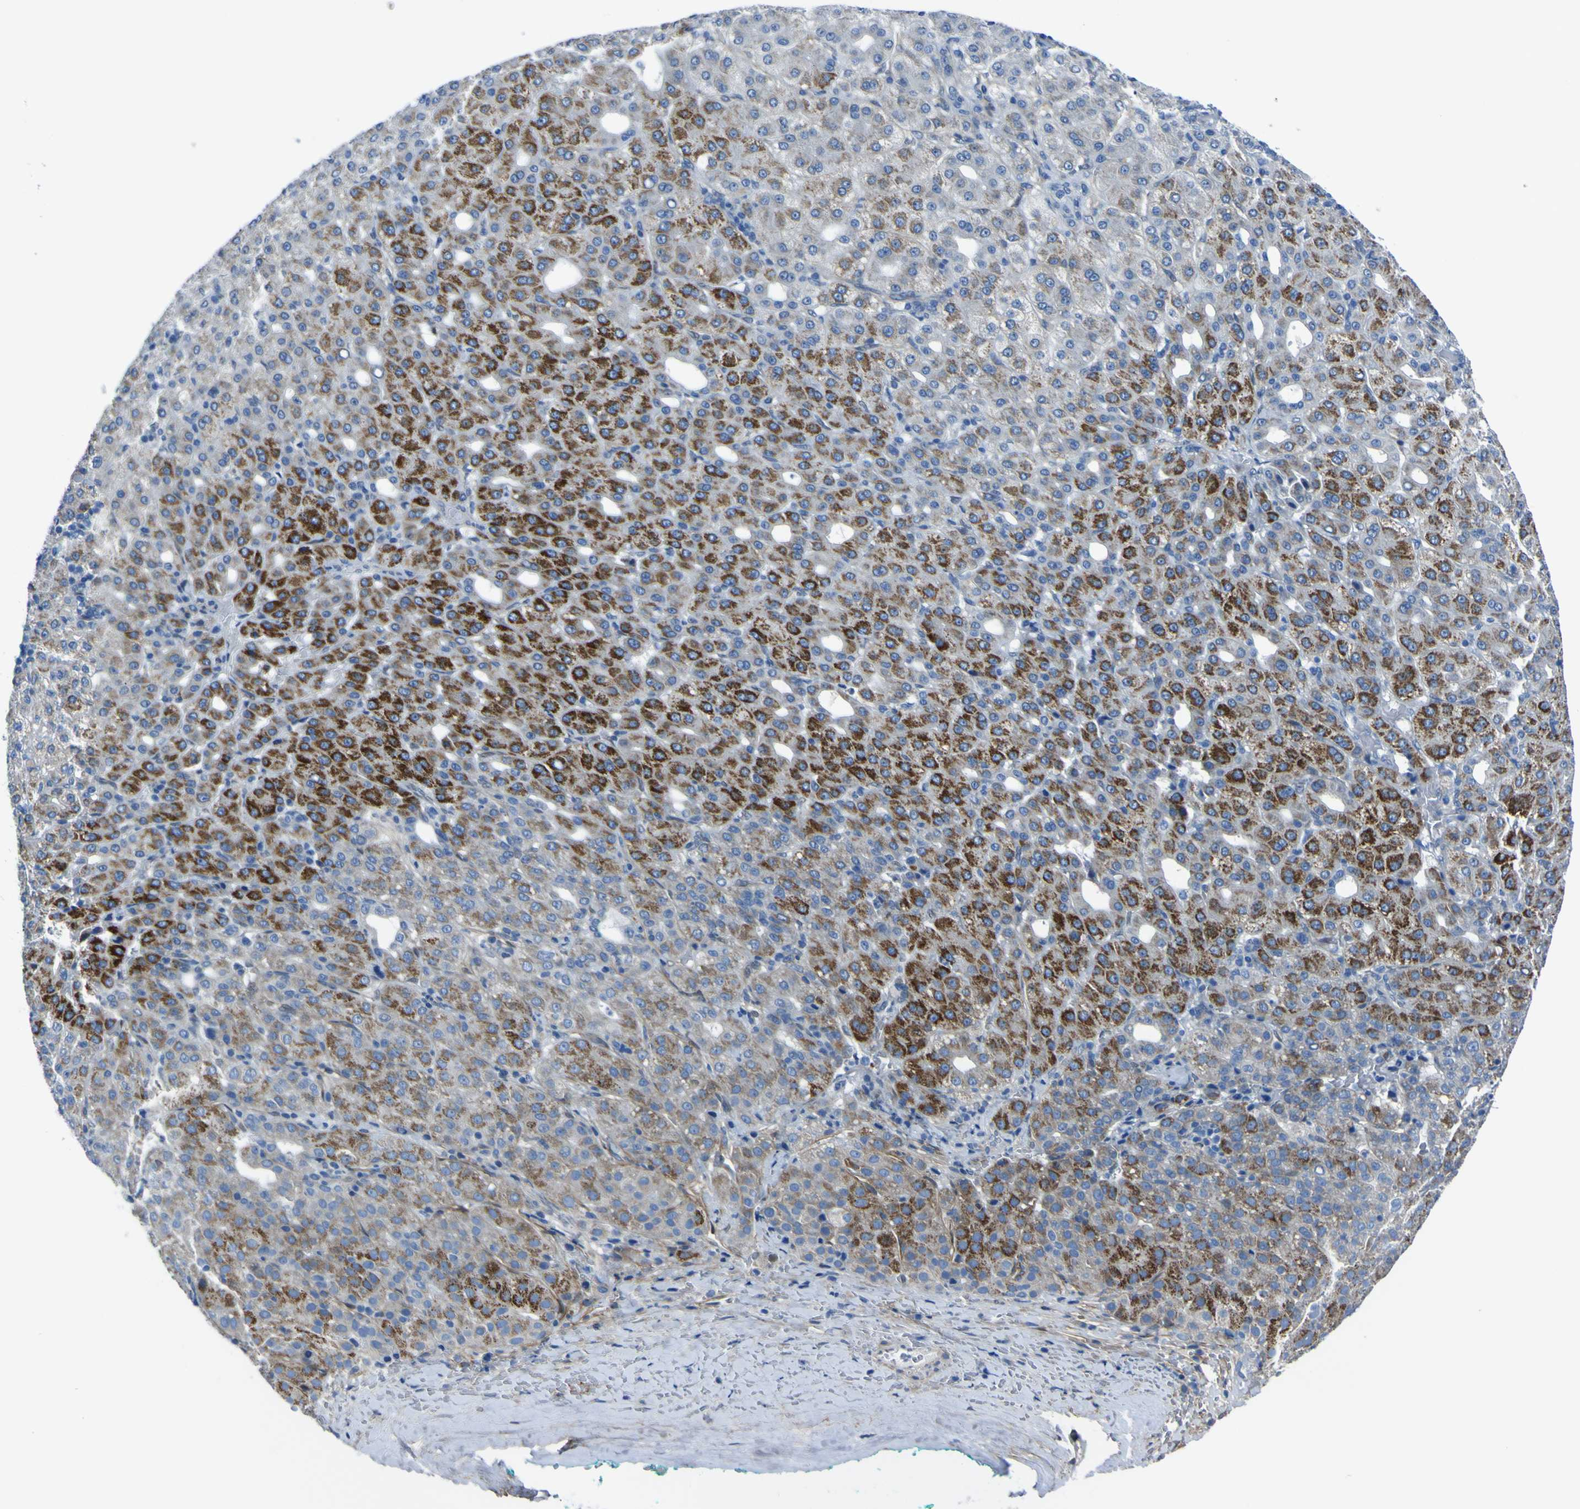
{"staining": {"intensity": "strong", "quantity": "25%-75%", "location": "cytoplasmic/membranous"}, "tissue": "liver cancer", "cell_type": "Tumor cells", "image_type": "cancer", "snomed": [{"axis": "morphology", "description": "Carcinoma, Hepatocellular, NOS"}, {"axis": "topography", "description": "Liver"}], "caption": "Immunohistochemistry (DAB) staining of hepatocellular carcinoma (liver) displays strong cytoplasmic/membranous protein positivity in about 25%-75% of tumor cells.", "gene": "LRRN1", "patient": {"sex": "male", "age": 65}}